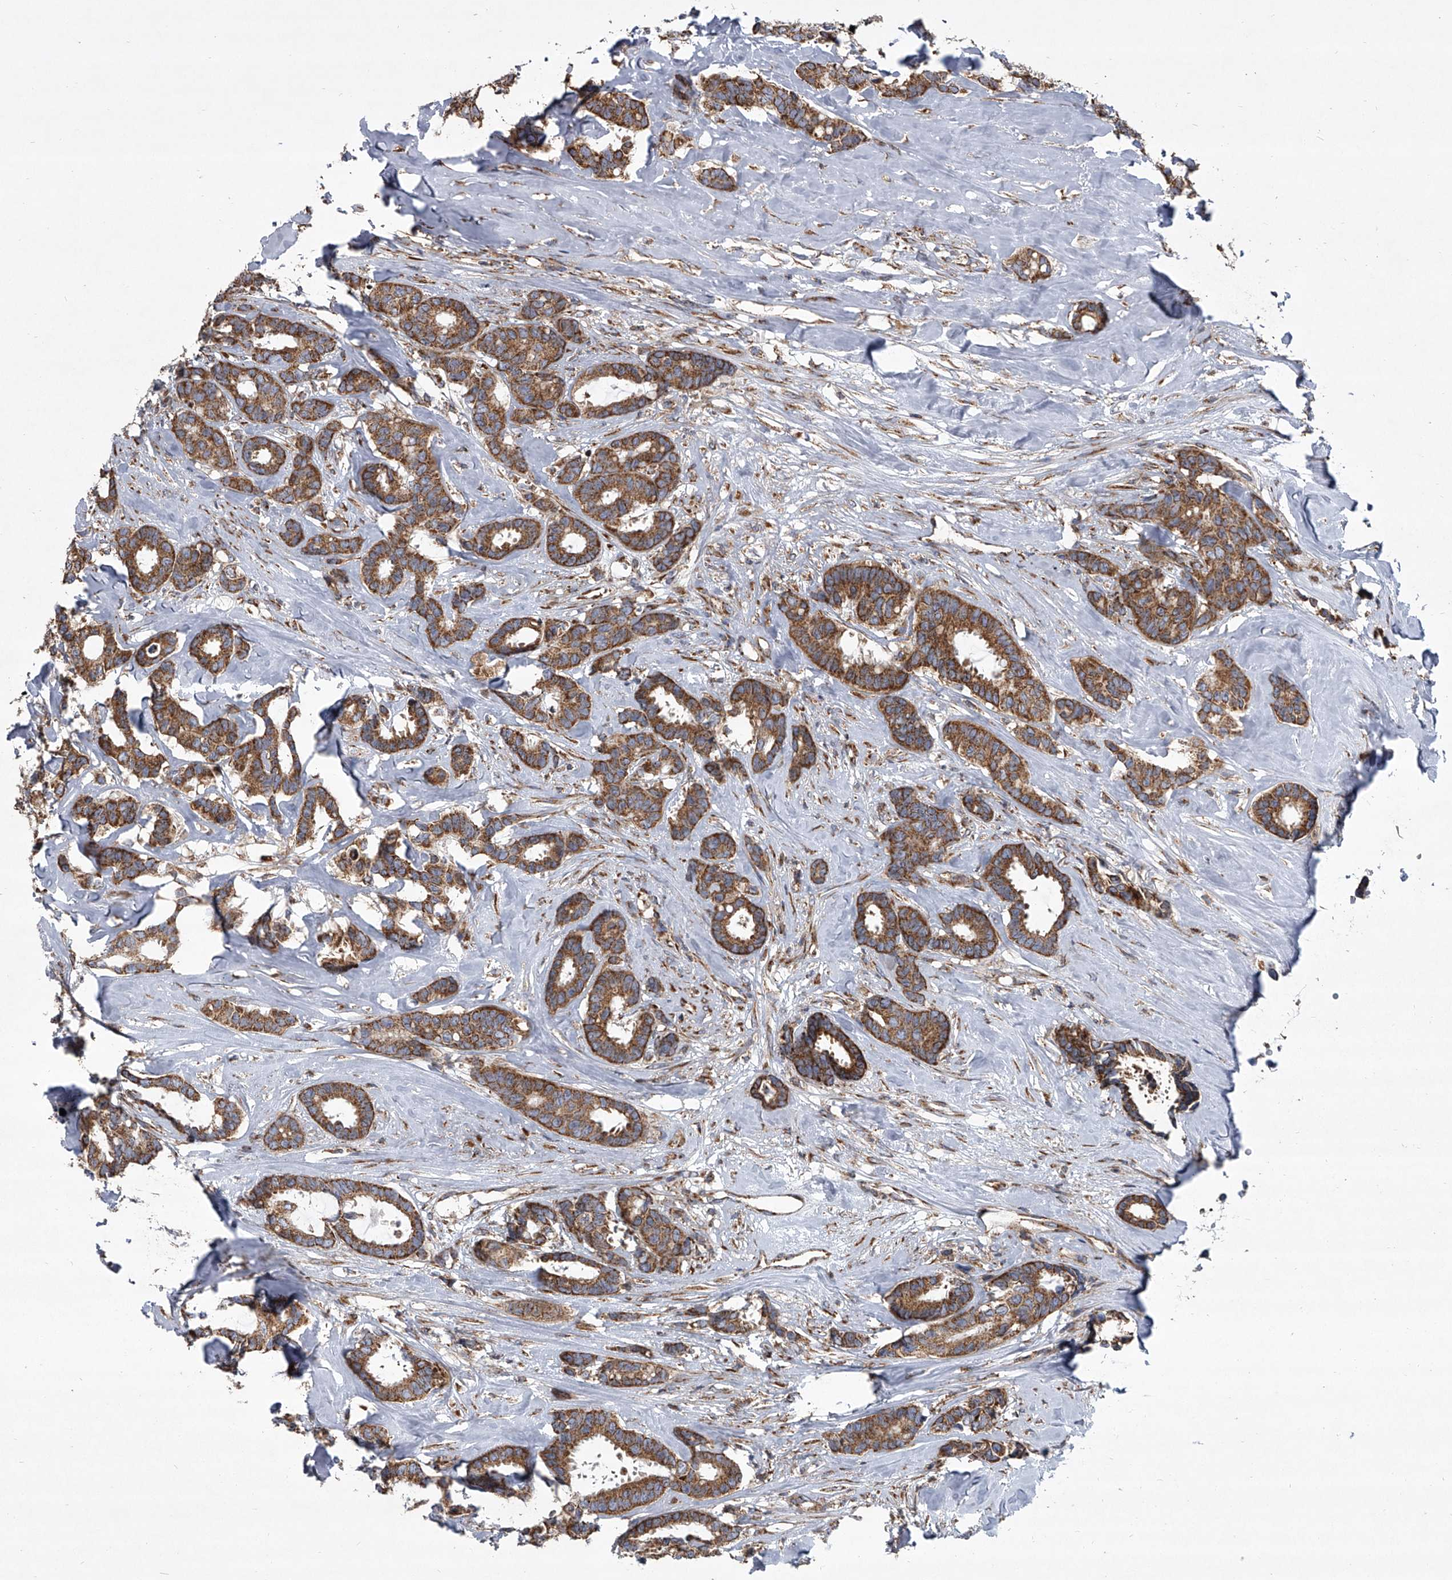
{"staining": {"intensity": "moderate", "quantity": ">75%", "location": "cytoplasmic/membranous"}, "tissue": "breast cancer", "cell_type": "Tumor cells", "image_type": "cancer", "snomed": [{"axis": "morphology", "description": "Duct carcinoma"}, {"axis": "topography", "description": "Breast"}], "caption": "This micrograph exhibits IHC staining of human breast cancer, with medium moderate cytoplasmic/membranous staining in approximately >75% of tumor cells.", "gene": "ZC3H15", "patient": {"sex": "female", "age": 87}}